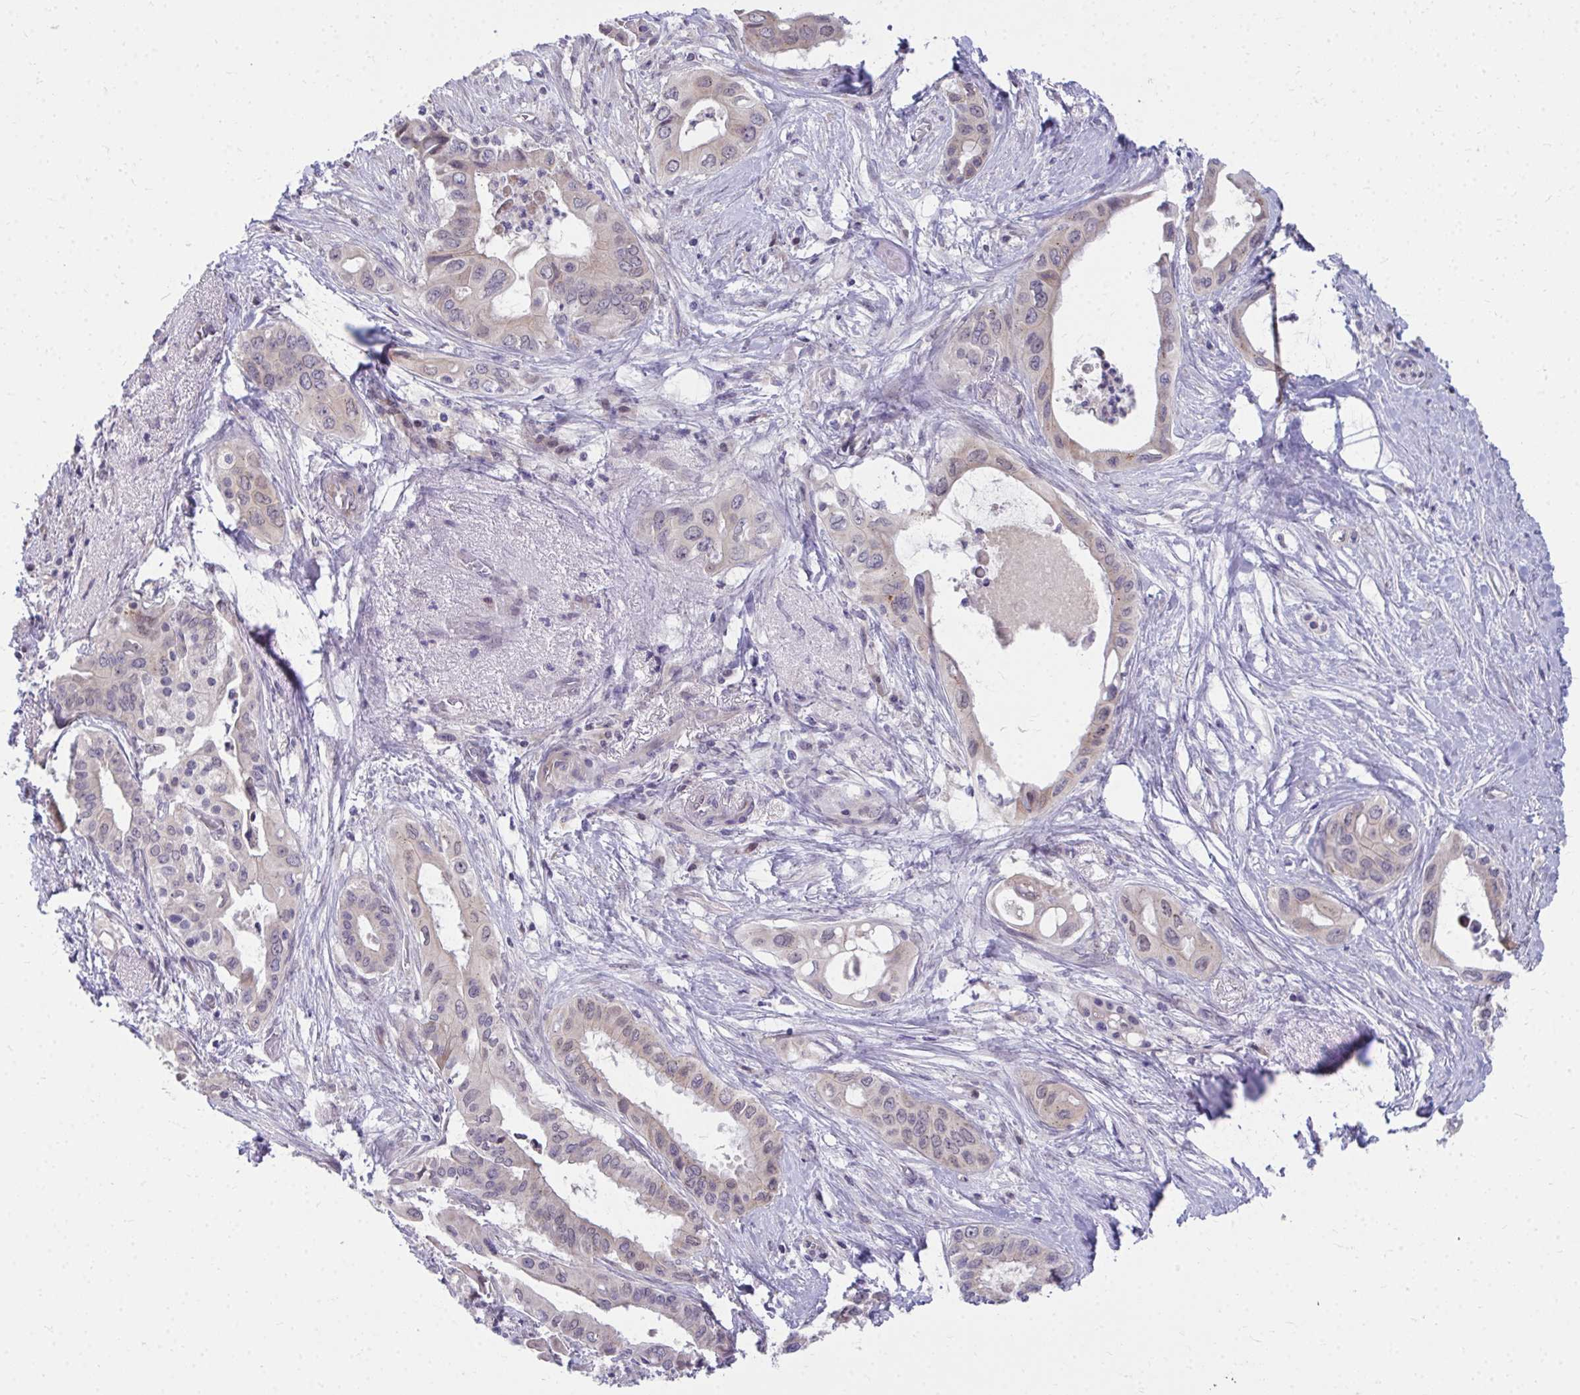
{"staining": {"intensity": "negative", "quantity": "none", "location": "none"}, "tissue": "pancreatic cancer", "cell_type": "Tumor cells", "image_type": "cancer", "snomed": [{"axis": "morphology", "description": "Adenocarcinoma, NOS"}, {"axis": "topography", "description": "Pancreas"}], "caption": "DAB immunohistochemical staining of pancreatic adenocarcinoma shows no significant staining in tumor cells.", "gene": "MROH8", "patient": {"sex": "female", "age": 77}}